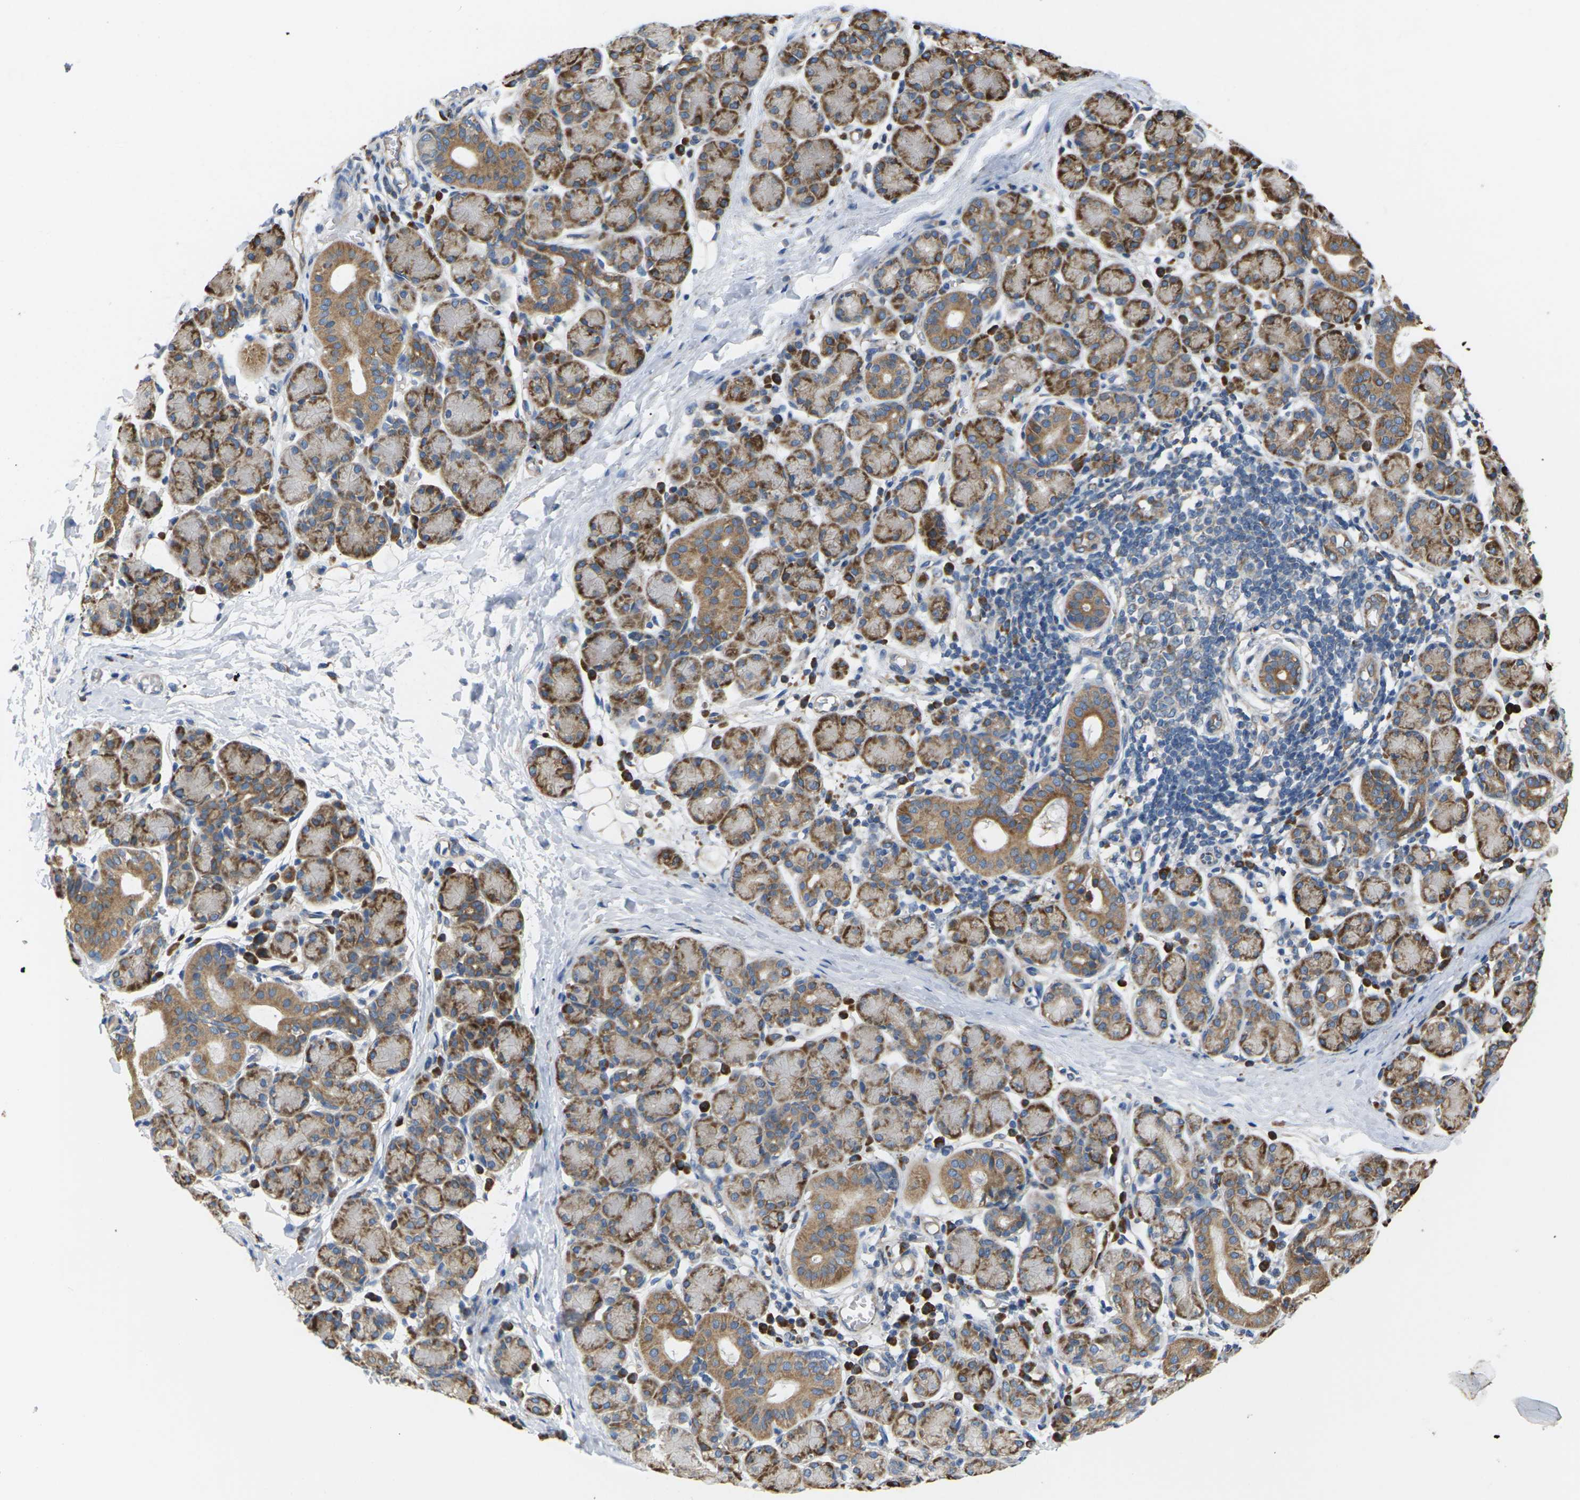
{"staining": {"intensity": "moderate", "quantity": ">75%", "location": "cytoplasmic/membranous"}, "tissue": "salivary gland", "cell_type": "Glandular cells", "image_type": "normal", "snomed": [{"axis": "morphology", "description": "Normal tissue, NOS"}, {"axis": "morphology", "description": "Inflammation, NOS"}, {"axis": "topography", "description": "Lymph node"}, {"axis": "topography", "description": "Salivary gland"}], "caption": "About >75% of glandular cells in benign human salivary gland demonstrate moderate cytoplasmic/membranous protein staining as visualized by brown immunohistochemical staining.", "gene": "KLHDC8B", "patient": {"sex": "male", "age": 3}}